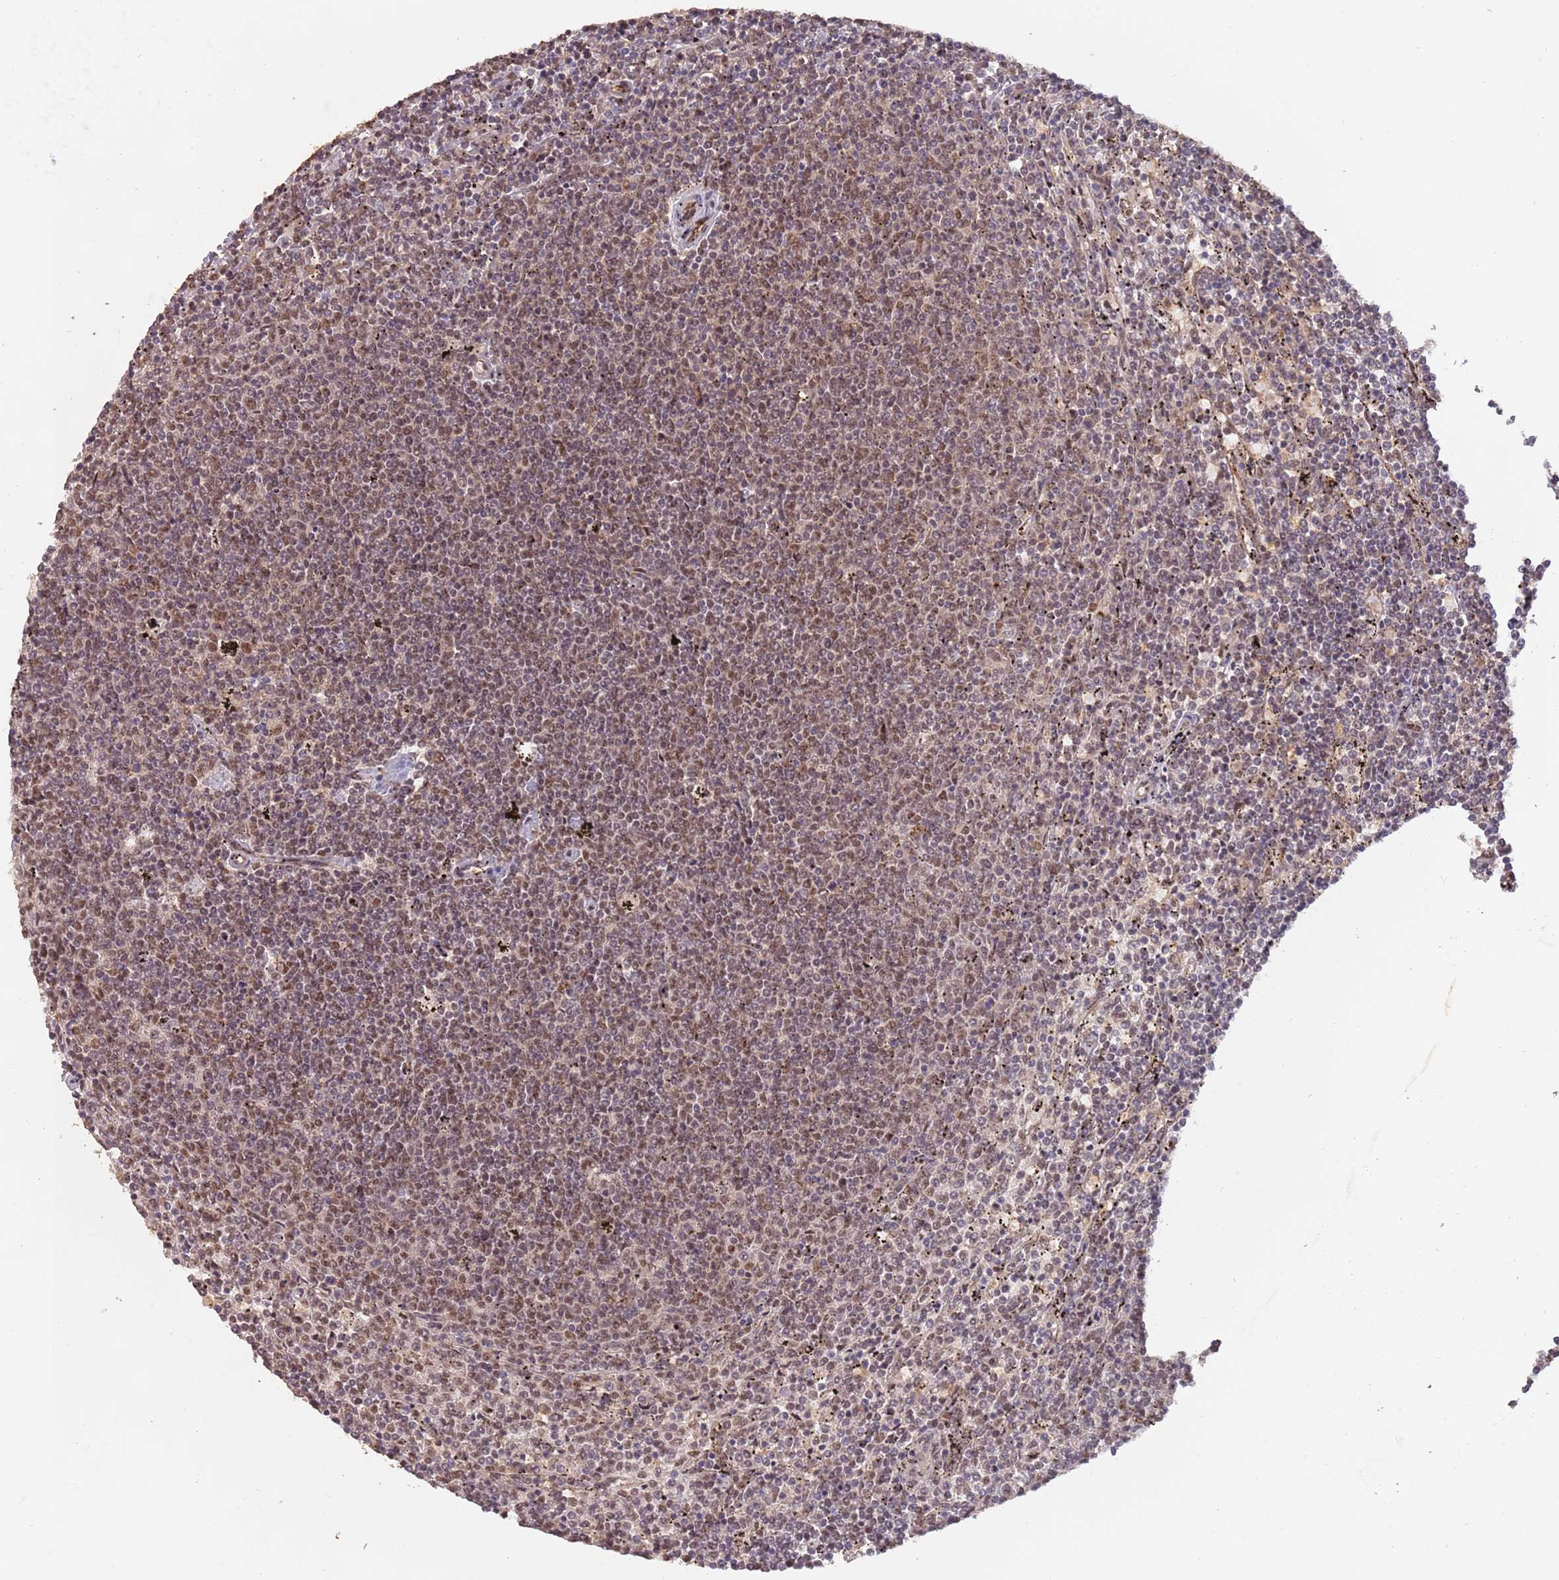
{"staining": {"intensity": "moderate", "quantity": "<25%", "location": "nuclear"}, "tissue": "lymphoma", "cell_type": "Tumor cells", "image_type": "cancer", "snomed": [{"axis": "morphology", "description": "Malignant lymphoma, non-Hodgkin's type, Low grade"}, {"axis": "topography", "description": "Spleen"}], "caption": "About <25% of tumor cells in human low-grade malignant lymphoma, non-Hodgkin's type display moderate nuclear protein expression as visualized by brown immunohistochemical staining.", "gene": "RFXANK", "patient": {"sex": "female", "age": 50}}